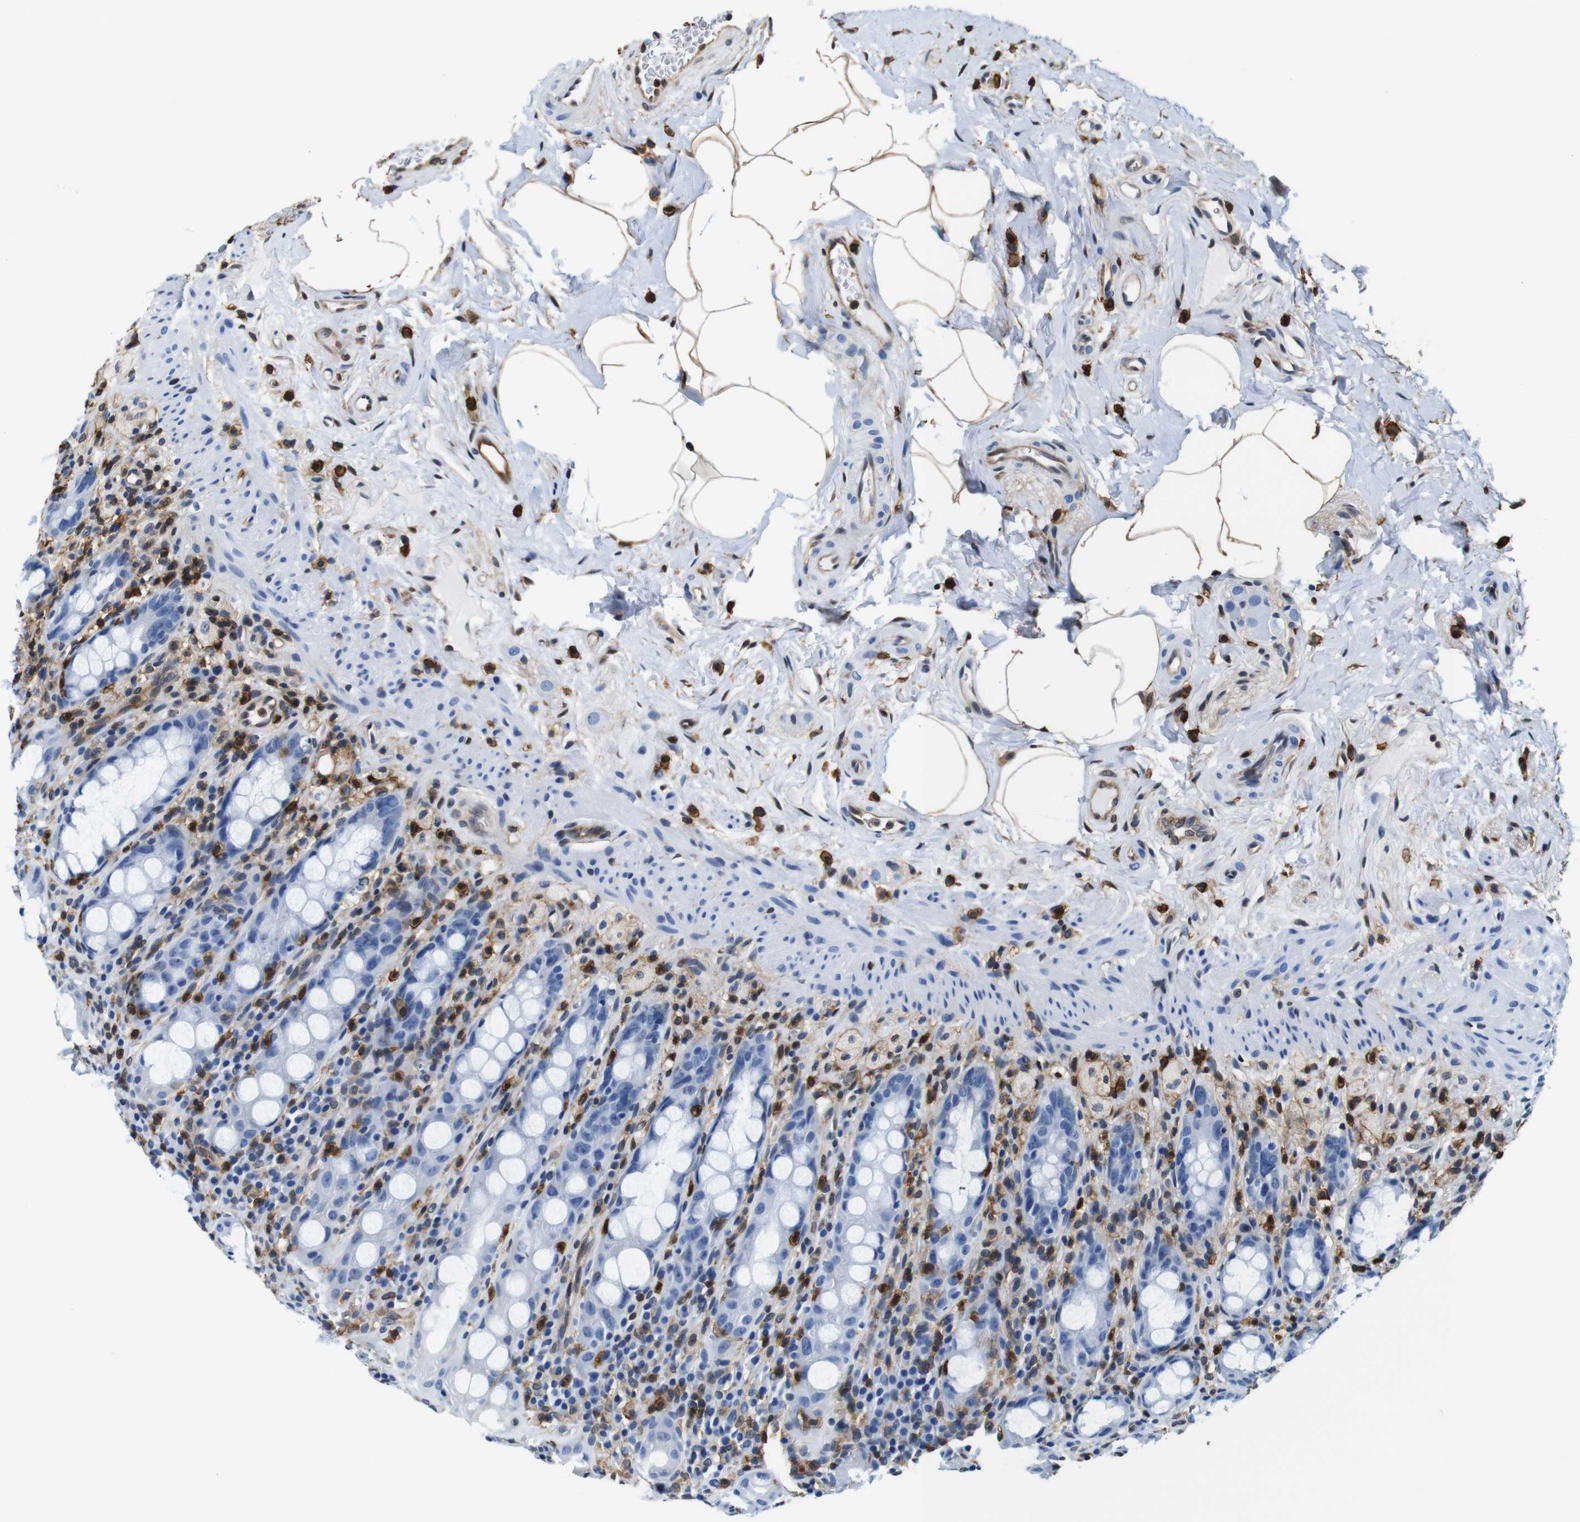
{"staining": {"intensity": "negative", "quantity": "none", "location": "none"}, "tissue": "rectum", "cell_type": "Glandular cells", "image_type": "normal", "snomed": [{"axis": "morphology", "description": "Normal tissue, NOS"}, {"axis": "topography", "description": "Rectum"}], "caption": "DAB (3,3'-diaminobenzidine) immunohistochemical staining of normal human rectum reveals no significant expression in glandular cells.", "gene": "ANXA1", "patient": {"sex": "male", "age": 44}}